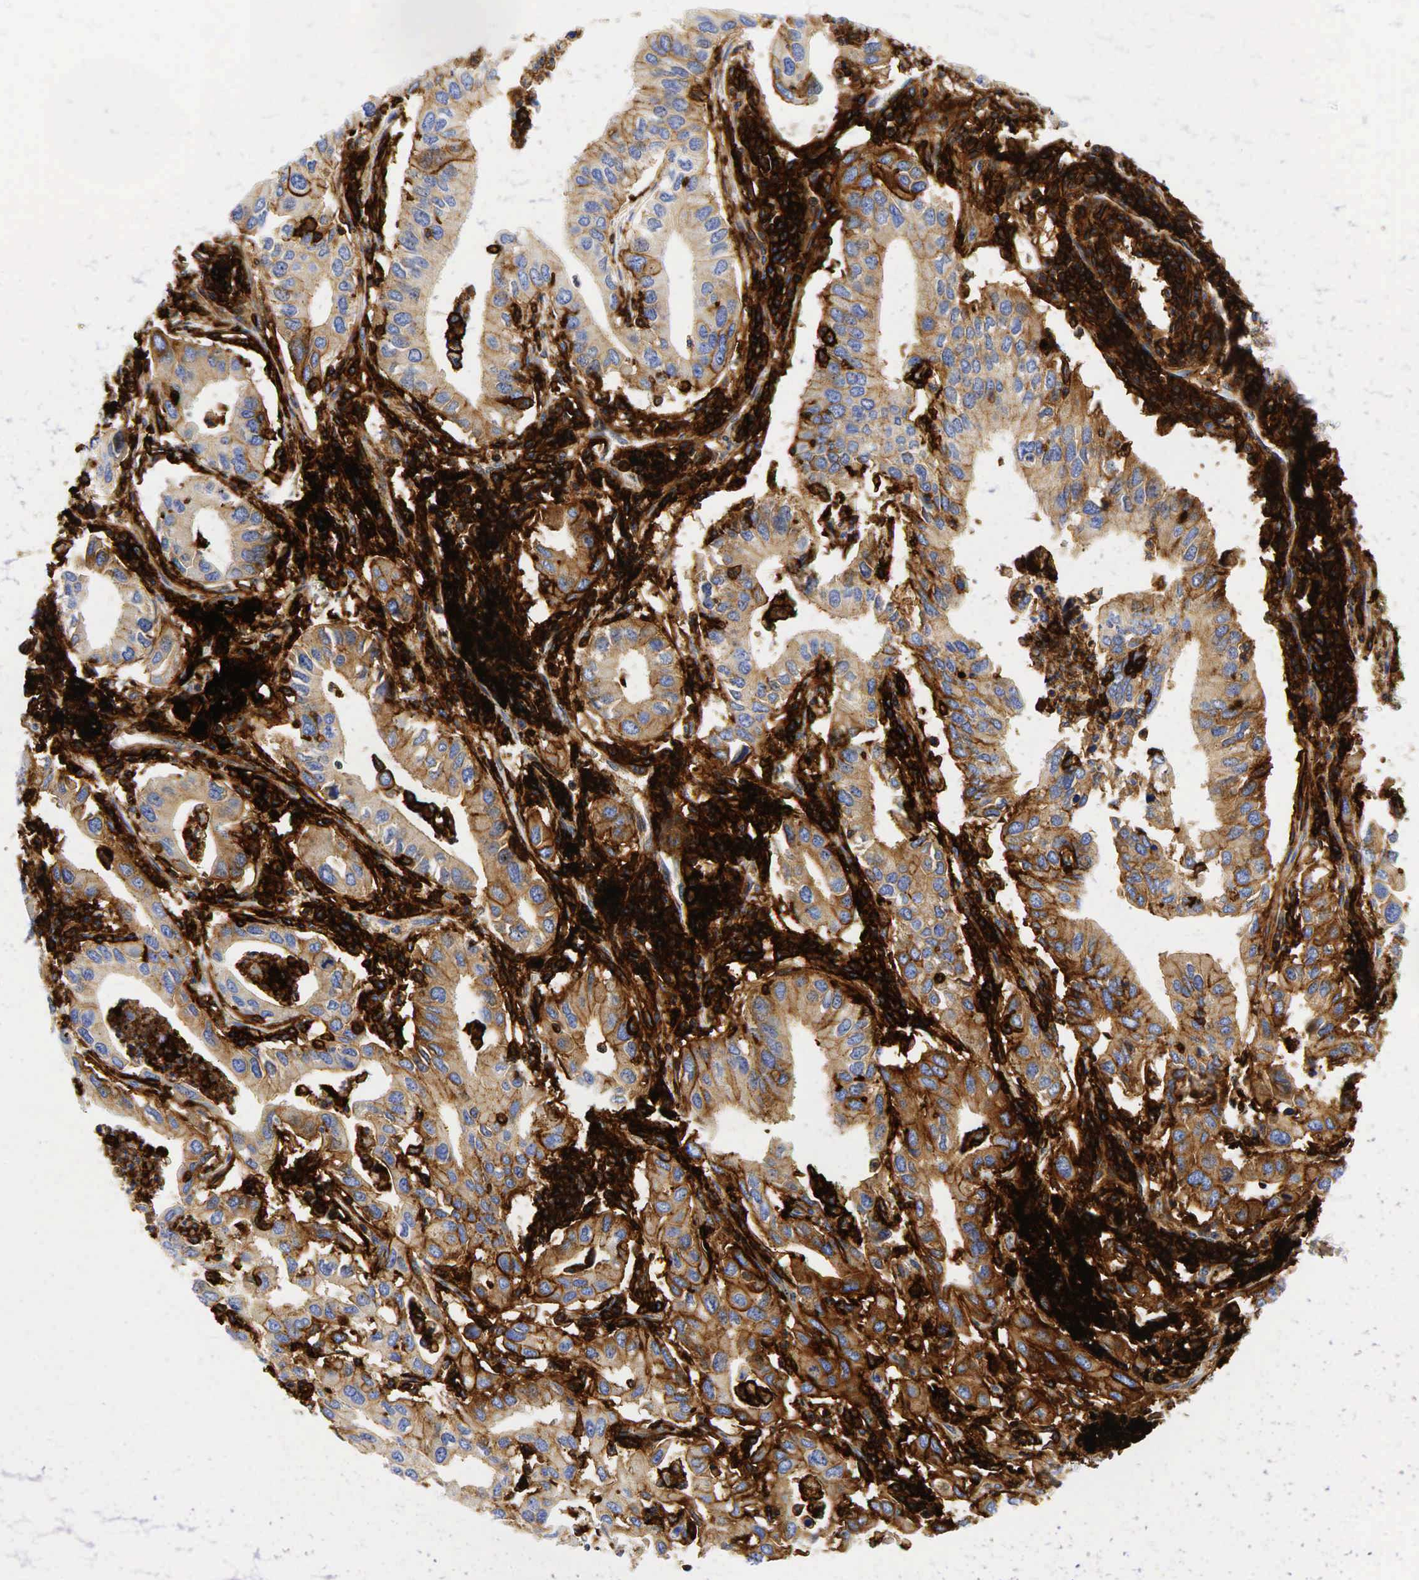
{"staining": {"intensity": "moderate", "quantity": "25%-75%", "location": "cytoplasmic/membranous"}, "tissue": "lung cancer", "cell_type": "Tumor cells", "image_type": "cancer", "snomed": [{"axis": "morphology", "description": "Adenocarcinoma, NOS"}, {"axis": "topography", "description": "Lung"}], "caption": "An immunohistochemistry micrograph of neoplastic tissue is shown. Protein staining in brown shows moderate cytoplasmic/membranous positivity in lung cancer within tumor cells.", "gene": "CD44", "patient": {"sex": "male", "age": 48}}